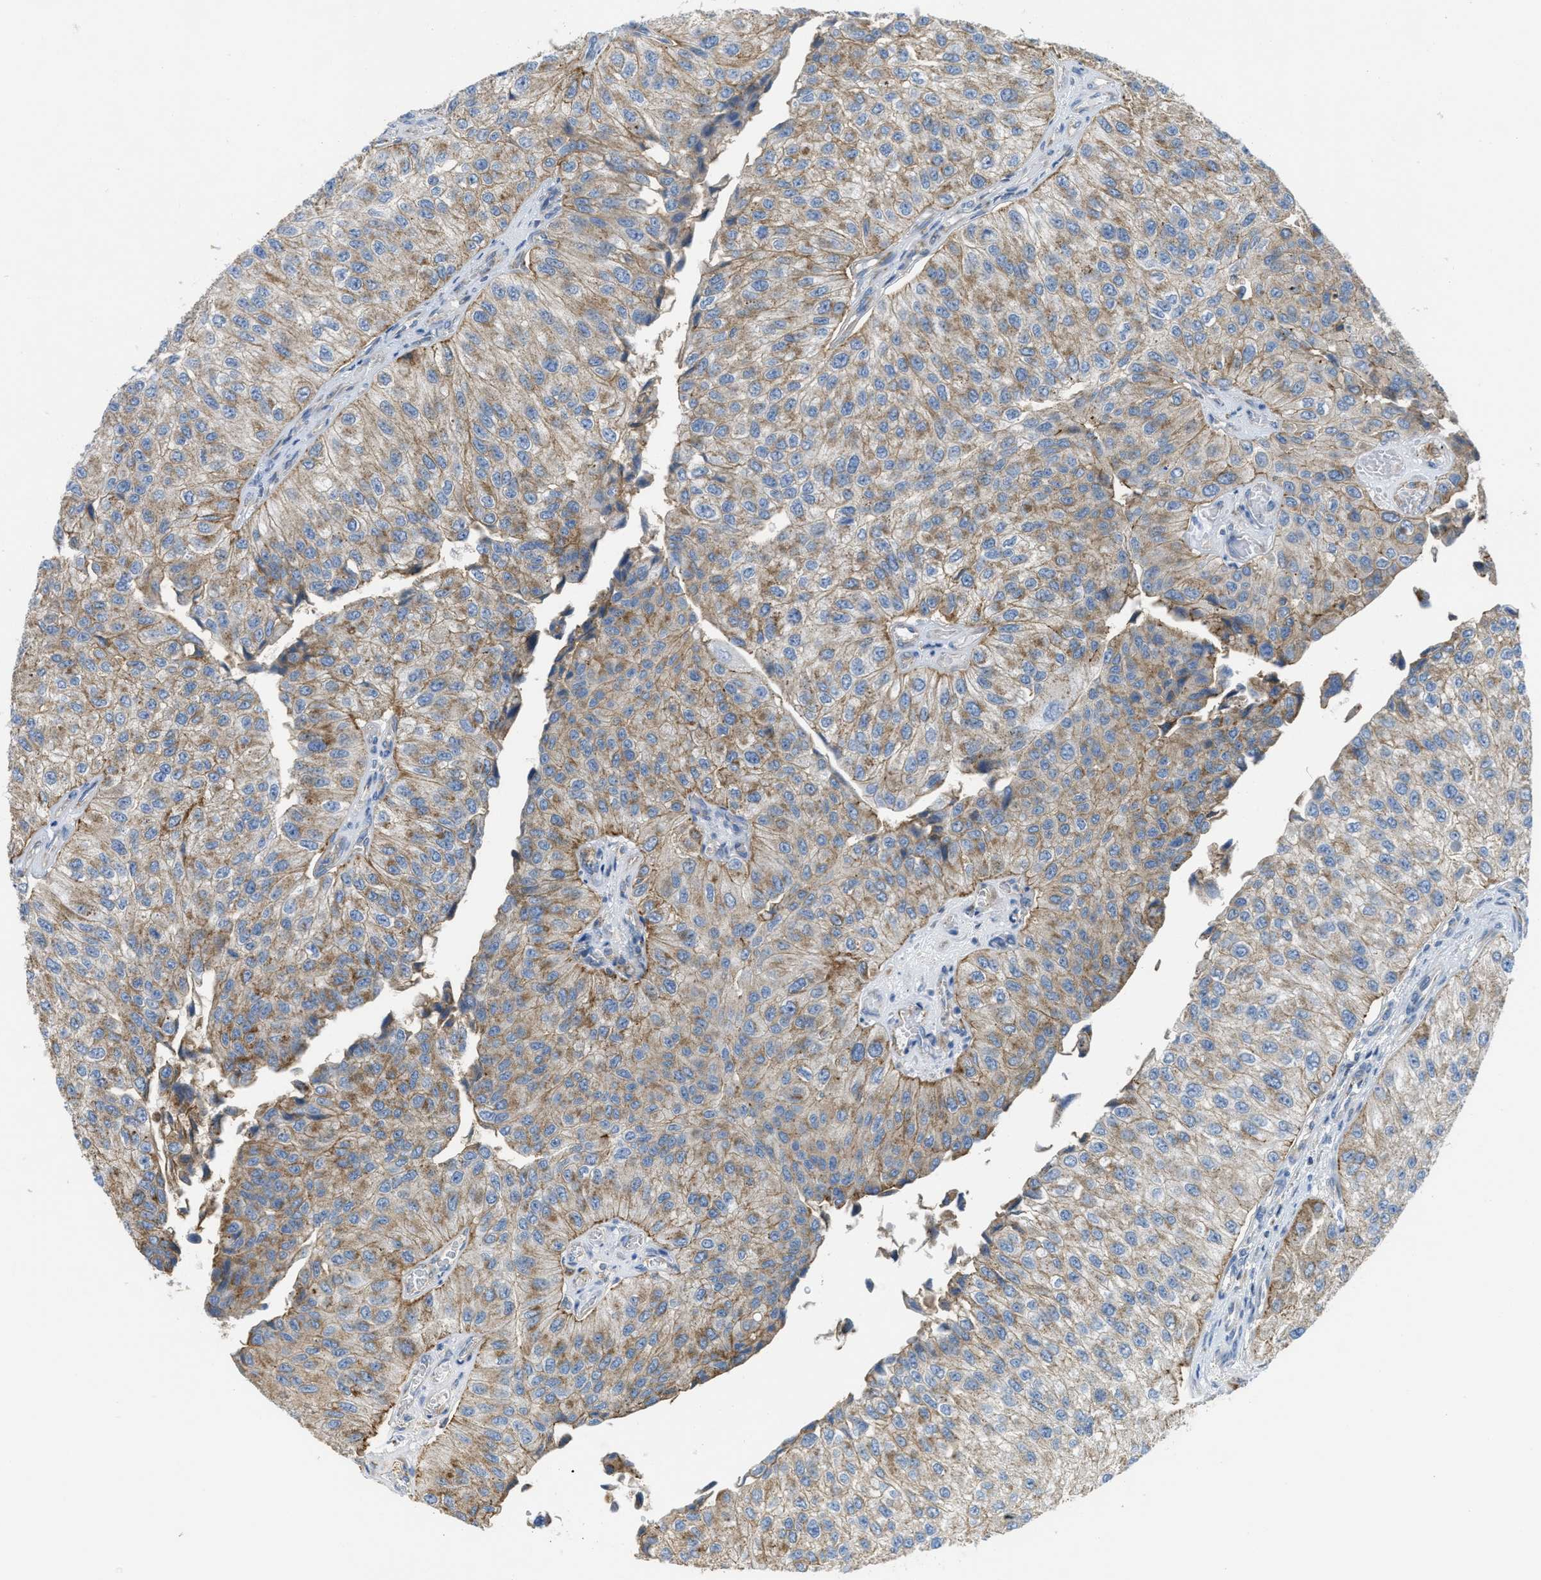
{"staining": {"intensity": "moderate", "quantity": ">75%", "location": "cytoplasmic/membranous"}, "tissue": "urothelial cancer", "cell_type": "Tumor cells", "image_type": "cancer", "snomed": [{"axis": "morphology", "description": "Urothelial carcinoma, High grade"}, {"axis": "topography", "description": "Kidney"}, {"axis": "topography", "description": "Urinary bladder"}], "caption": "An immunohistochemistry (IHC) micrograph of tumor tissue is shown. Protein staining in brown shows moderate cytoplasmic/membranous positivity in urothelial cancer within tumor cells. The protein of interest is shown in brown color, while the nuclei are stained blue.", "gene": "BTN3A1", "patient": {"sex": "male", "age": 77}}